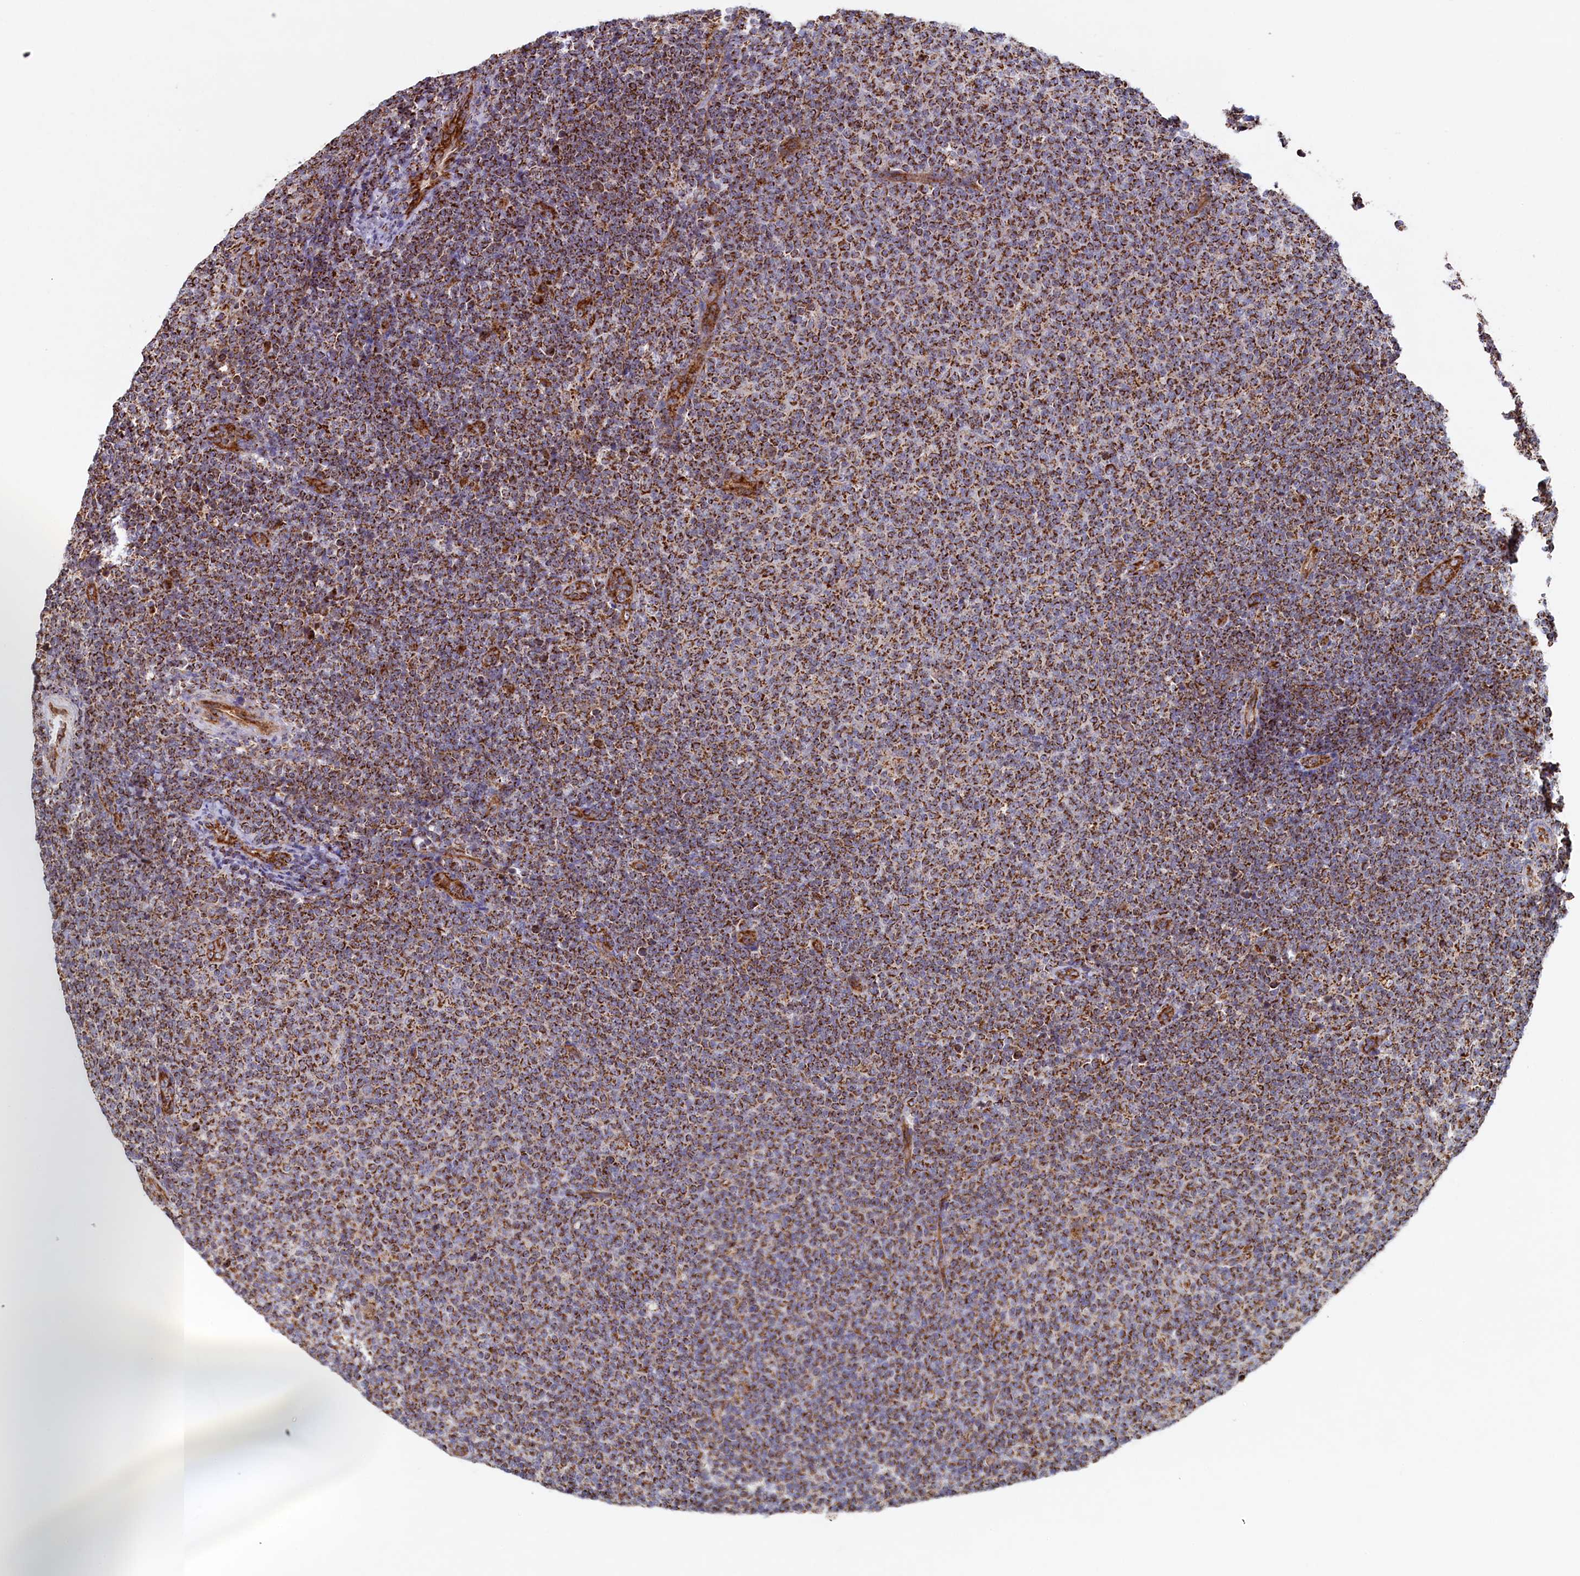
{"staining": {"intensity": "moderate", "quantity": ">75%", "location": "cytoplasmic/membranous"}, "tissue": "lymphoma", "cell_type": "Tumor cells", "image_type": "cancer", "snomed": [{"axis": "morphology", "description": "Malignant lymphoma, non-Hodgkin's type, Low grade"}, {"axis": "topography", "description": "Lymph node"}], "caption": "Protein positivity by immunohistochemistry (IHC) demonstrates moderate cytoplasmic/membranous staining in about >75% of tumor cells in malignant lymphoma, non-Hodgkin's type (low-grade).", "gene": "UBE3B", "patient": {"sex": "male", "age": 66}}